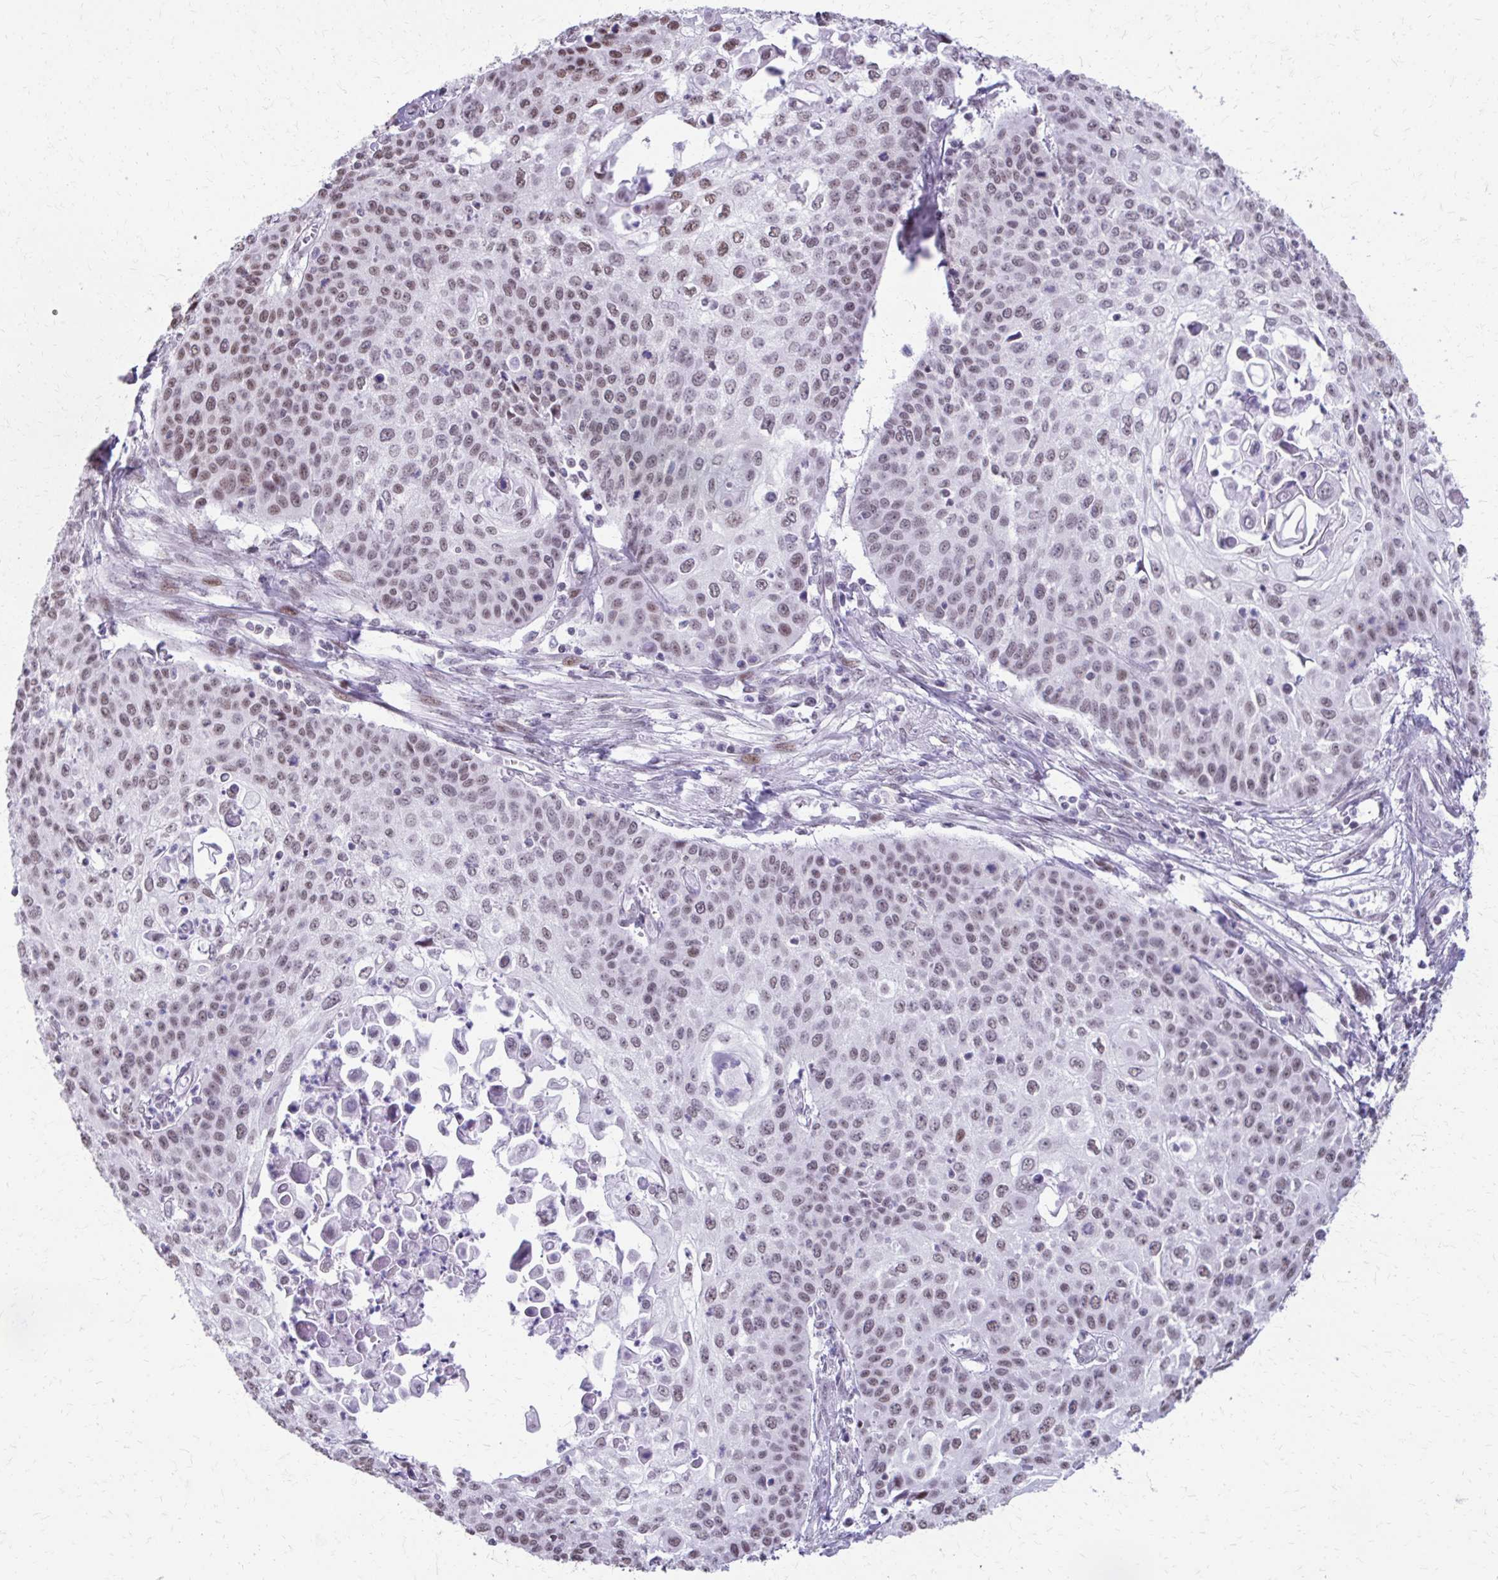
{"staining": {"intensity": "moderate", "quantity": "25%-75%", "location": "nuclear"}, "tissue": "cervical cancer", "cell_type": "Tumor cells", "image_type": "cancer", "snomed": [{"axis": "morphology", "description": "Squamous cell carcinoma, NOS"}, {"axis": "topography", "description": "Cervix"}], "caption": "Immunohistochemistry (IHC) staining of cervical cancer, which displays medium levels of moderate nuclear staining in approximately 25%-75% of tumor cells indicating moderate nuclear protein positivity. The staining was performed using DAB (brown) for protein detection and nuclei were counterstained in hematoxylin (blue).", "gene": "SS18", "patient": {"sex": "female", "age": 65}}